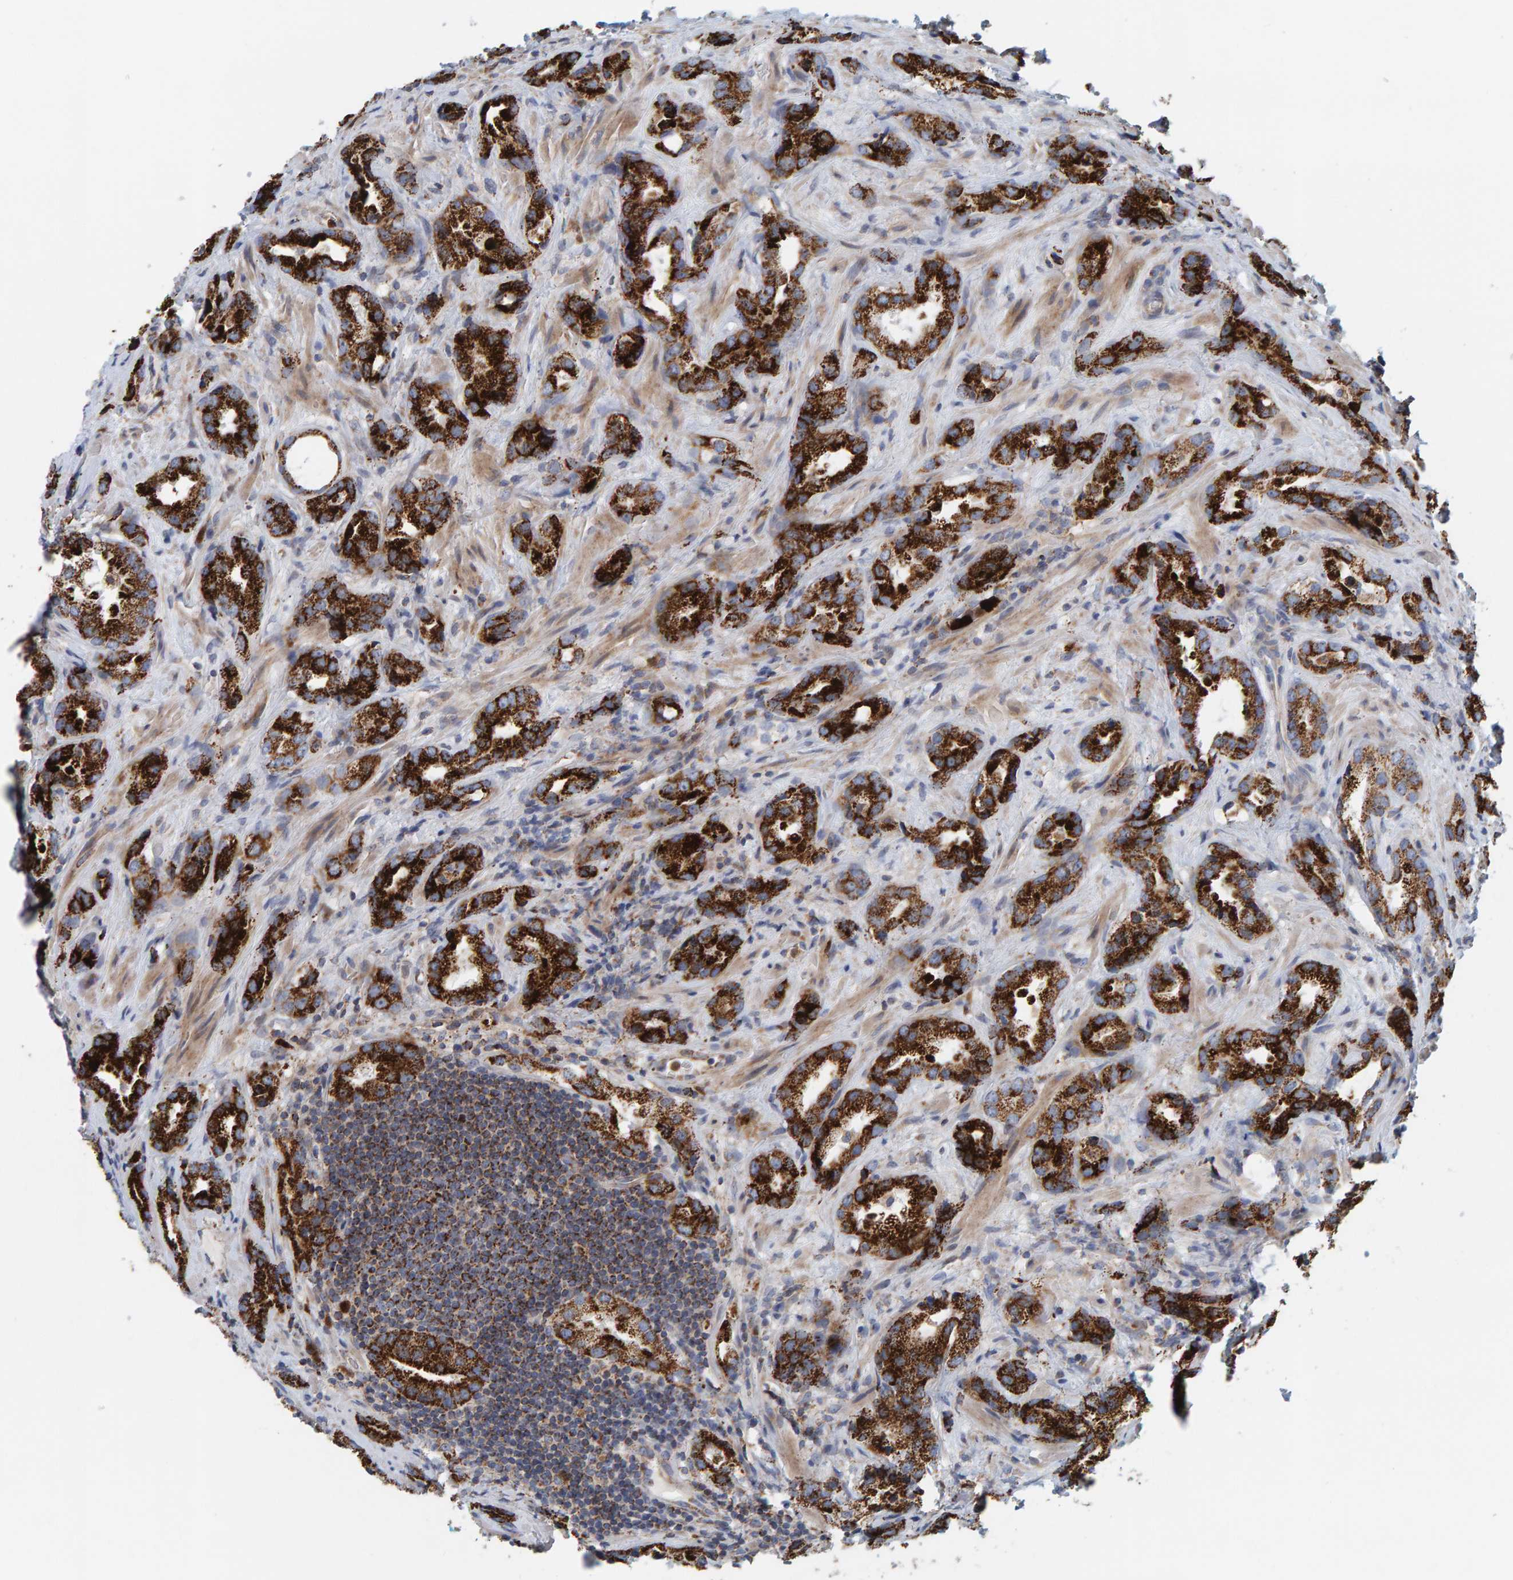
{"staining": {"intensity": "strong", "quantity": ">75%", "location": "cytoplasmic/membranous"}, "tissue": "prostate cancer", "cell_type": "Tumor cells", "image_type": "cancer", "snomed": [{"axis": "morphology", "description": "Adenocarcinoma, High grade"}, {"axis": "topography", "description": "Prostate"}], "caption": "The histopathology image demonstrates staining of prostate cancer, revealing strong cytoplasmic/membranous protein staining (brown color) within tumor cells.", "gene": "B9D1", "patient": {"sex": "male", "age": 65}}